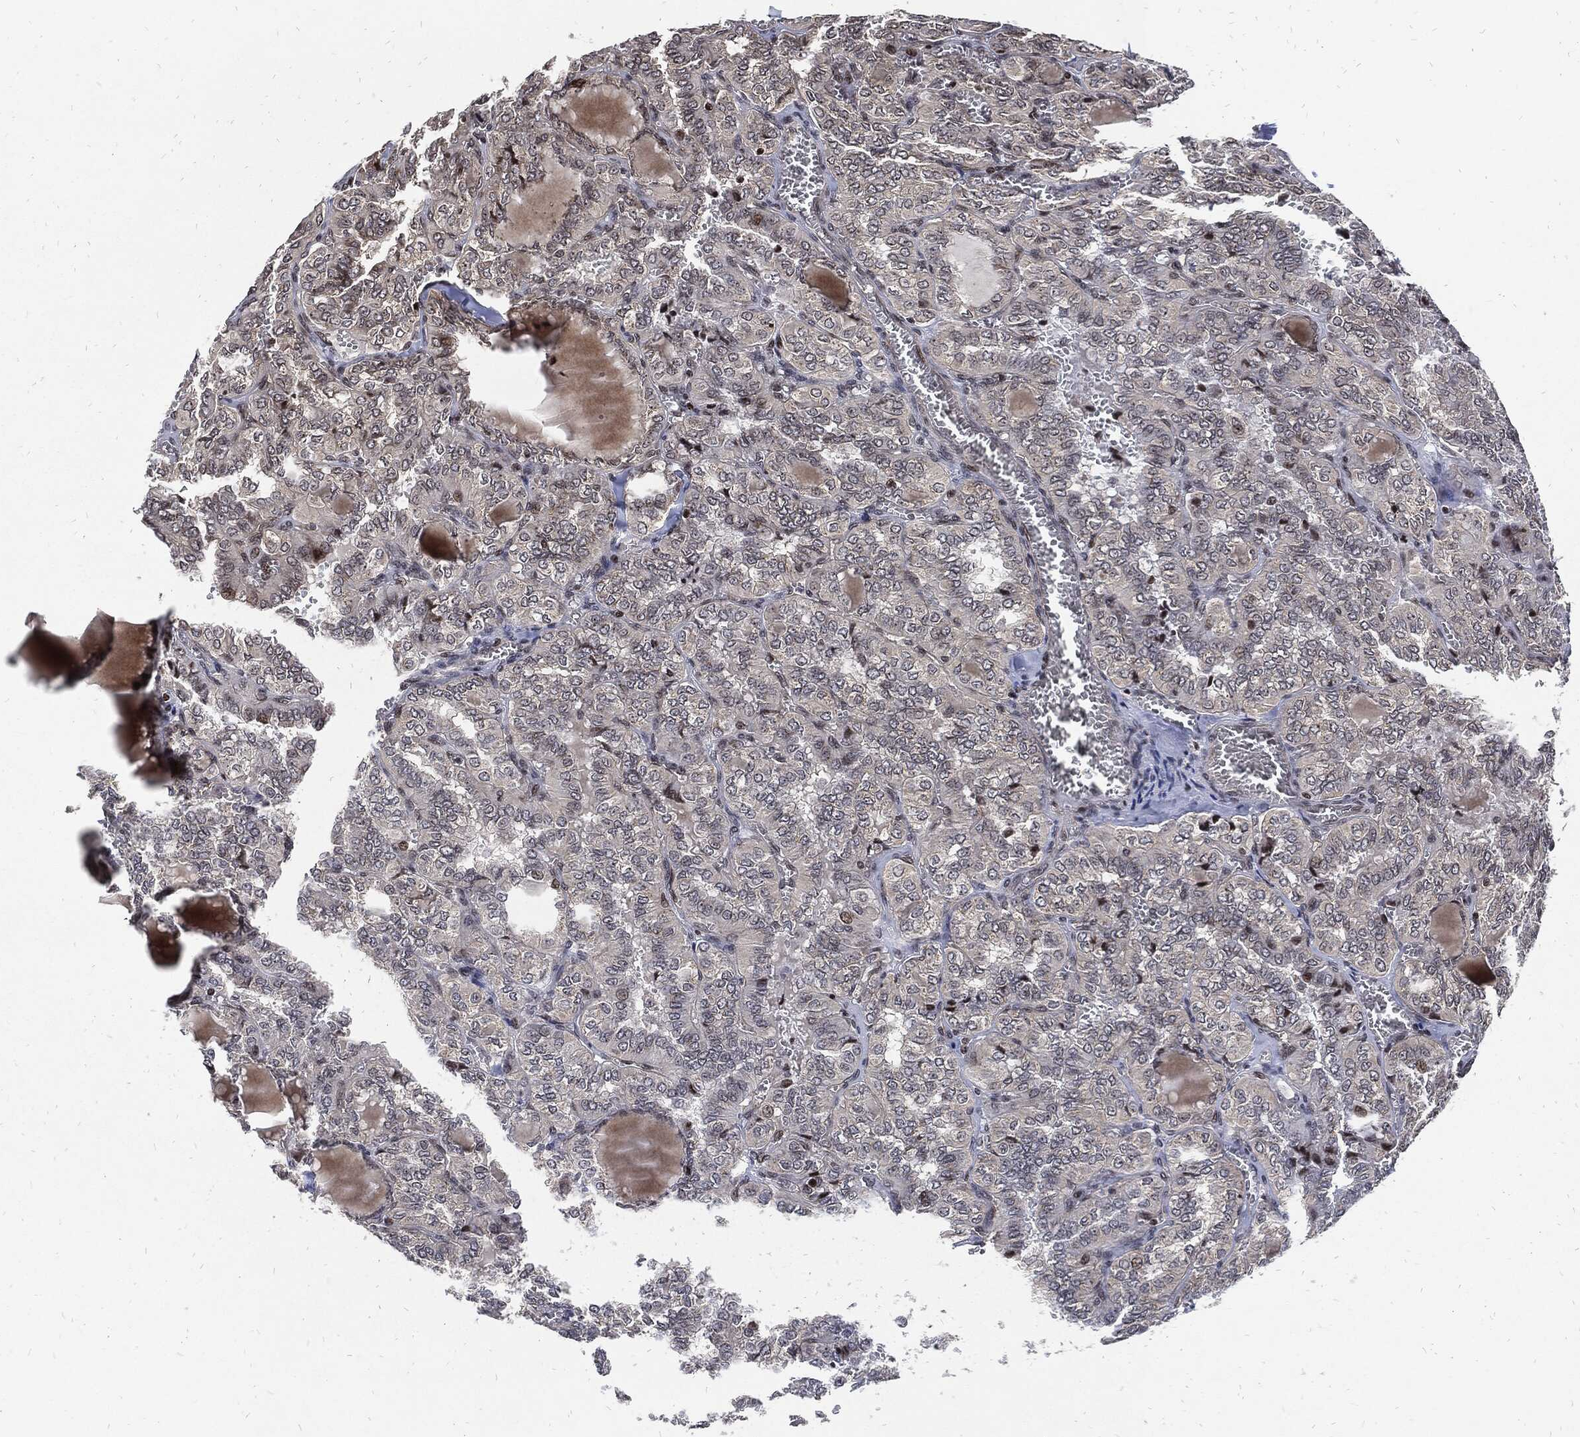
{"staining": {"intensity": "moderate", "quantity": "<25%", "location": "nuclear"}, "tissue": "thyroid cancer", "cell_type": "Tumor cells", "image_type": "cancer", "snomed": [{"axis": "morphology", "description": "Papillary adenocarcinoma, NOS"}, {"axis": "topography", "description": "Thyroid gland"}], "caption": "Thyroid papillary adenocarcinoma was stained to show a protein in brown. There is low levels of moderate nuclear positivity in about <25% of tumor cells.", "gene": "ZNF775", "patient": {"sex": "female", "age": 41}}